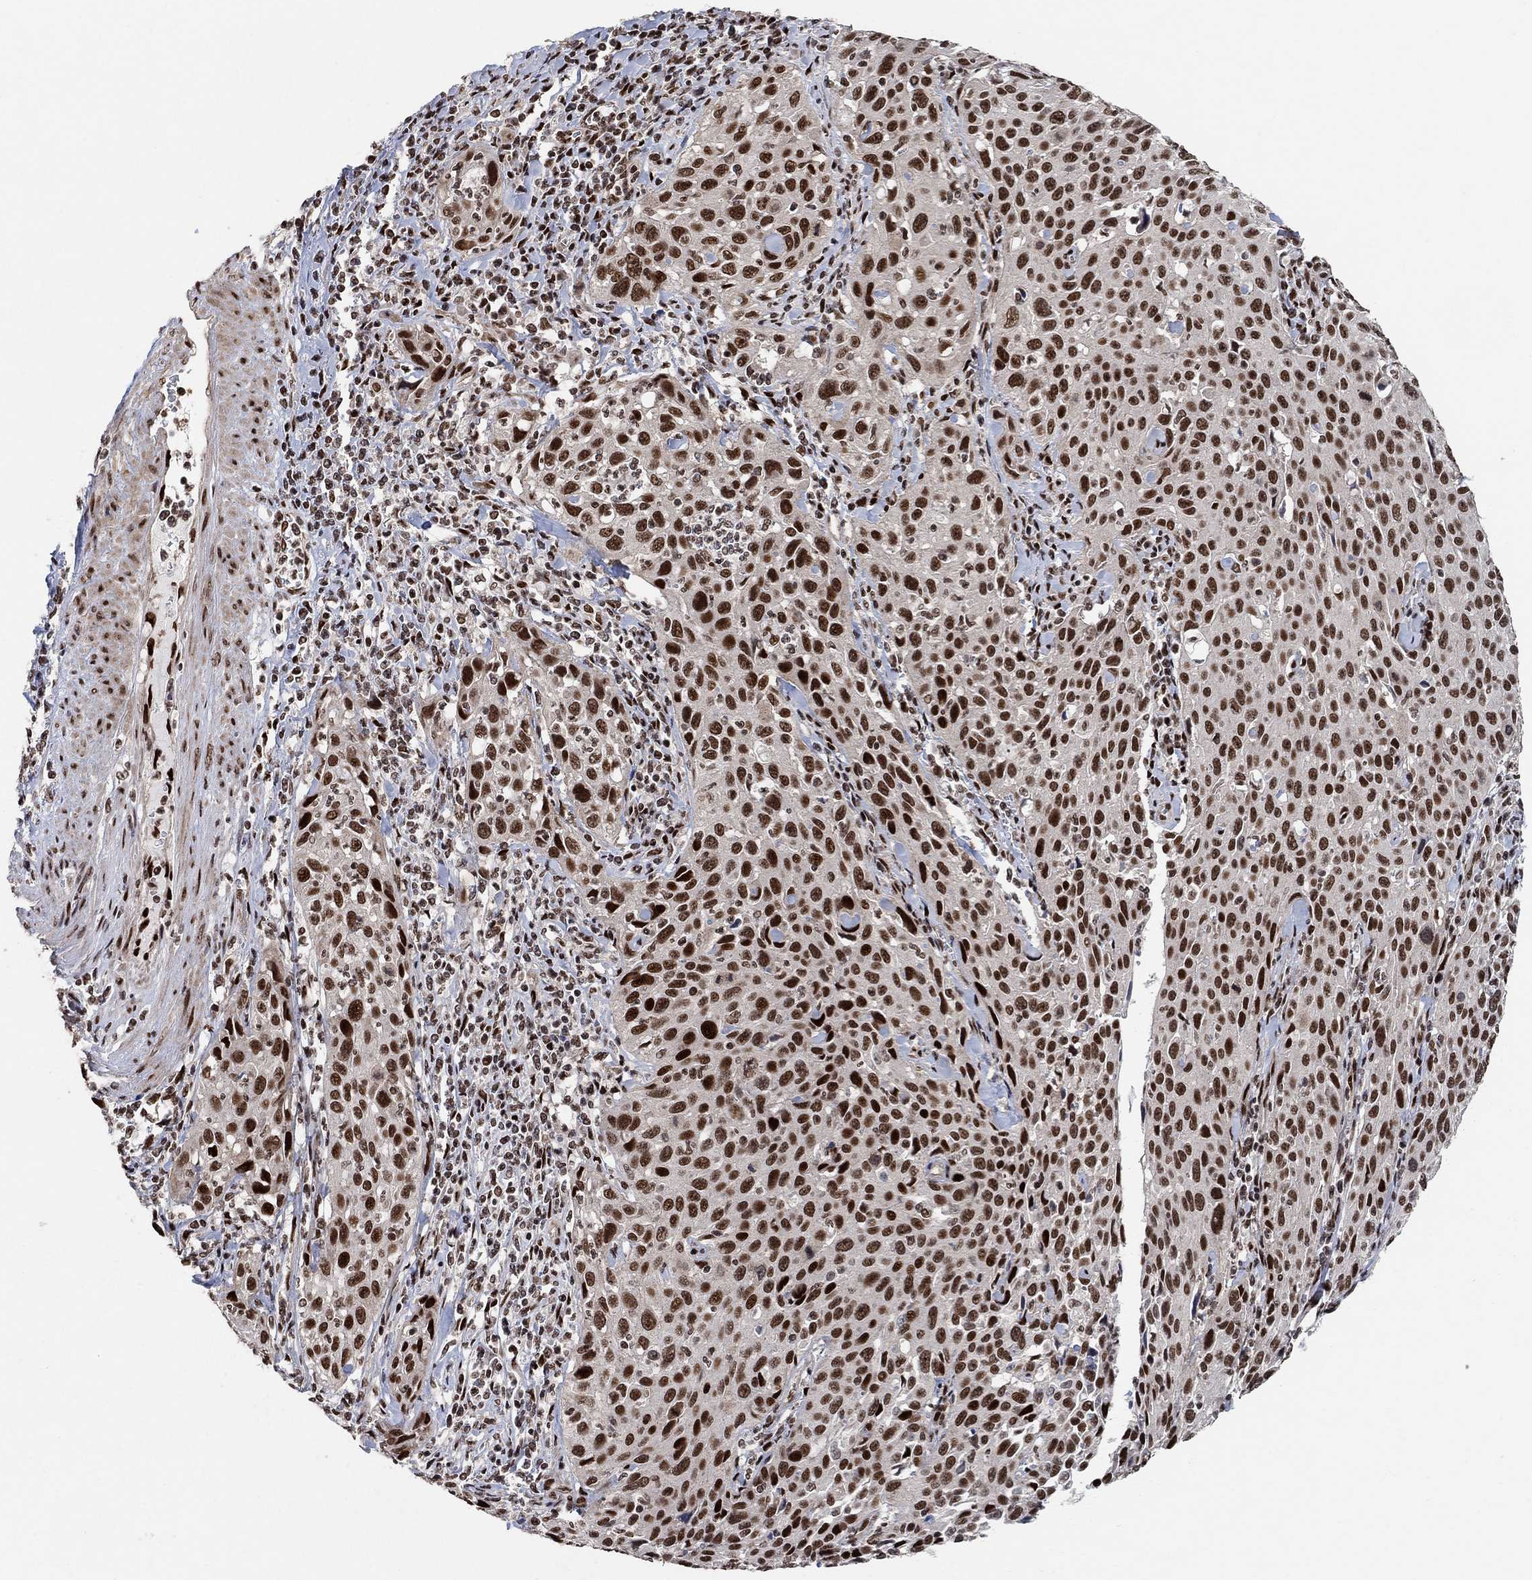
{"staining": {"intensity": "strong", "quantity": ">75%", "location": "nuclear"}, "tissue": "cervical cancer", "cell_type": "Tumor cells", "image_type": "cancer", "snomed": [{"axis": "morphology", "description": "Squamous cell carcinoma, NOS"}, {"axis": "topography", "description": "Cervix"}], "caption": "Human cervical cancer stained for a protein (brown) demonstrates strong nuclear positive staining in approximately >75% of tumor cells.", "gene": "E4F1", "patient": {"sex": "female", "age": 26}}